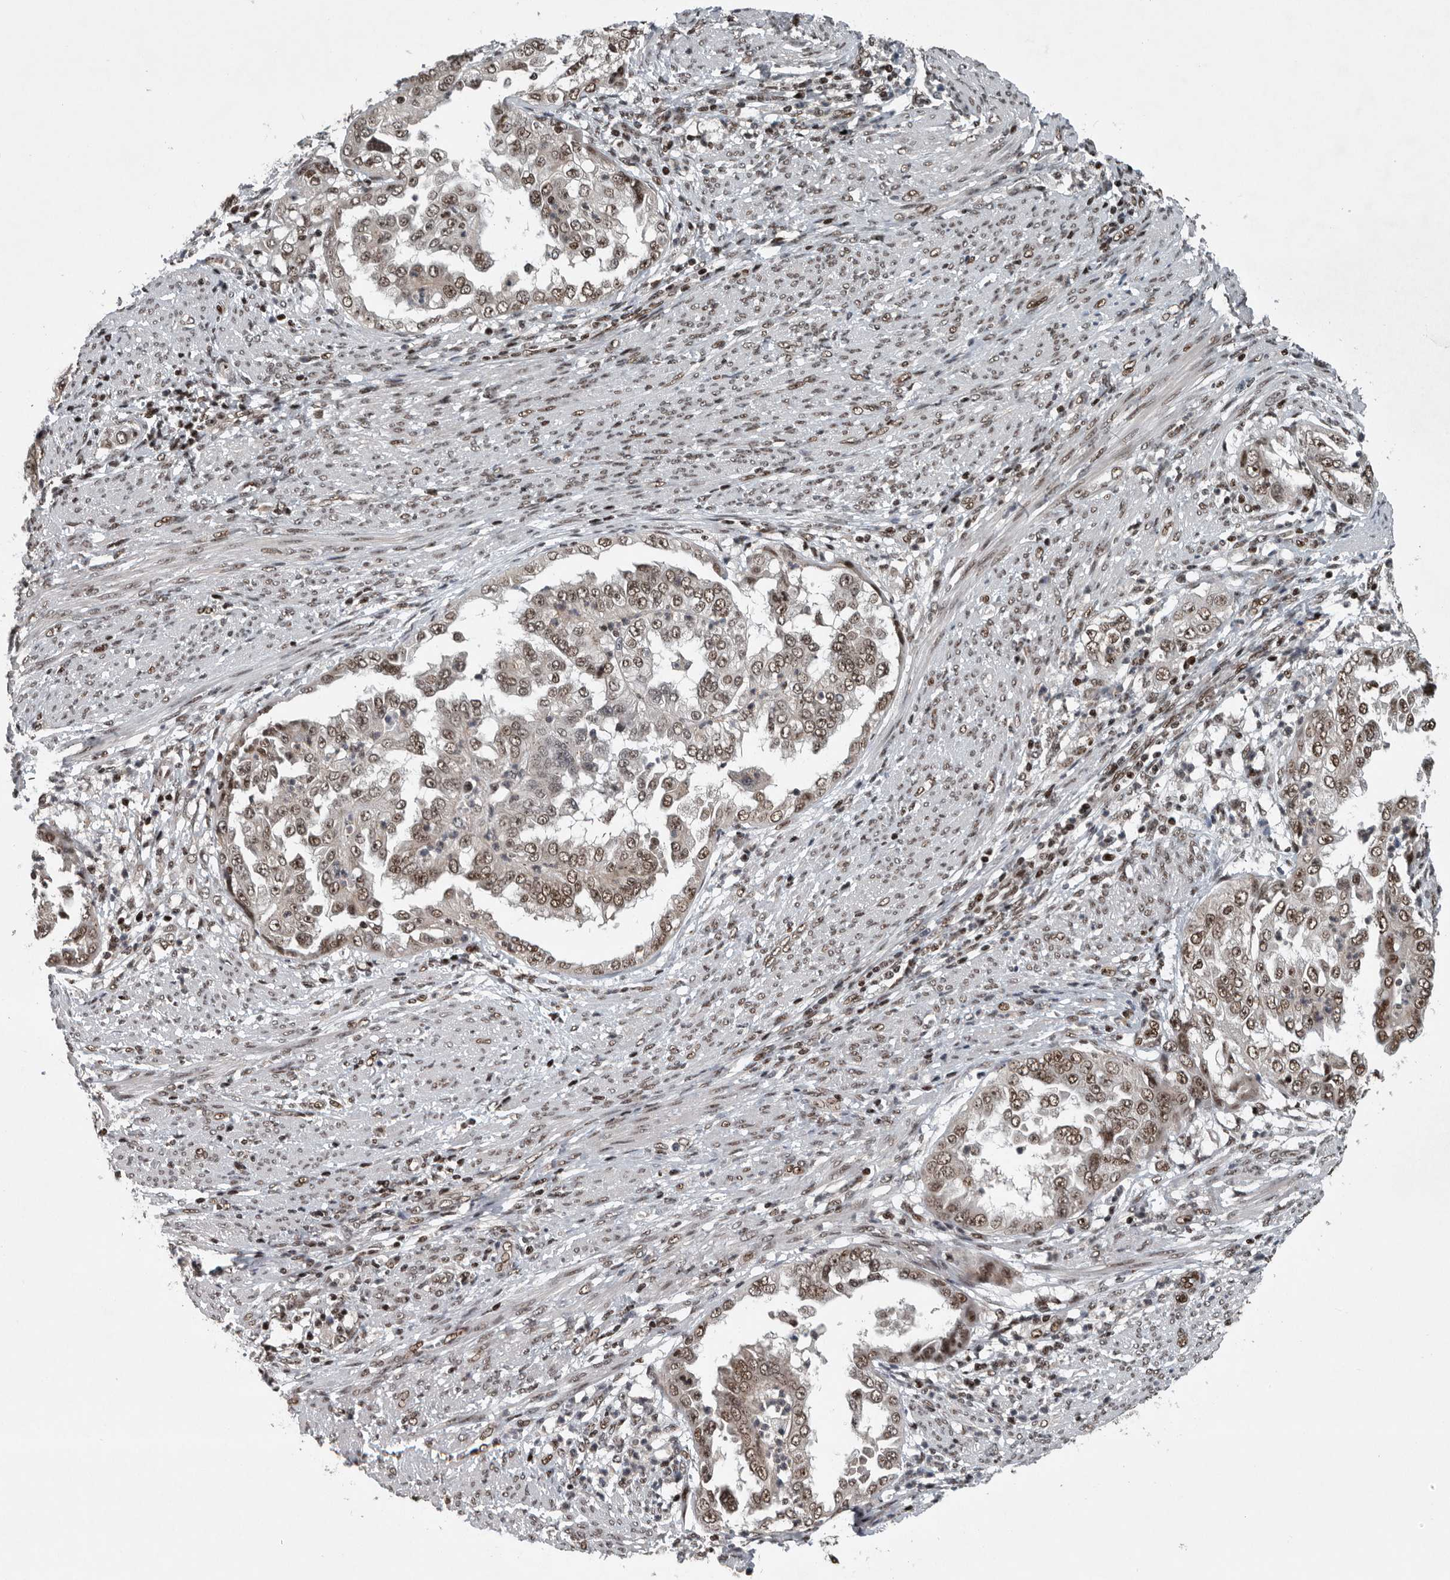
{"staining": {"intensity": "moderate", "quantity": ">75%", "location": "nuclear"}, "tissue": "endometrial cancer", "cell_type": "Tumor cells", "image_type": "cancer", "snomed": [{"axis": "morphology", "description": "Adenocarcinoma, NOS"}, {"axis": "topography", "description": "Endometrium"}], "caption": "Immunohistochemistry histopathology image of neoplastic tissue: adenocarcinoma (endometrial) stained using IHC shows medium levels of moderate protein expression localized specifically in the nuclear of tumor cells, appearing as a nuclear brown color.", "gene": "SENP7", "patient": {"sex": "female", "age": 85}}